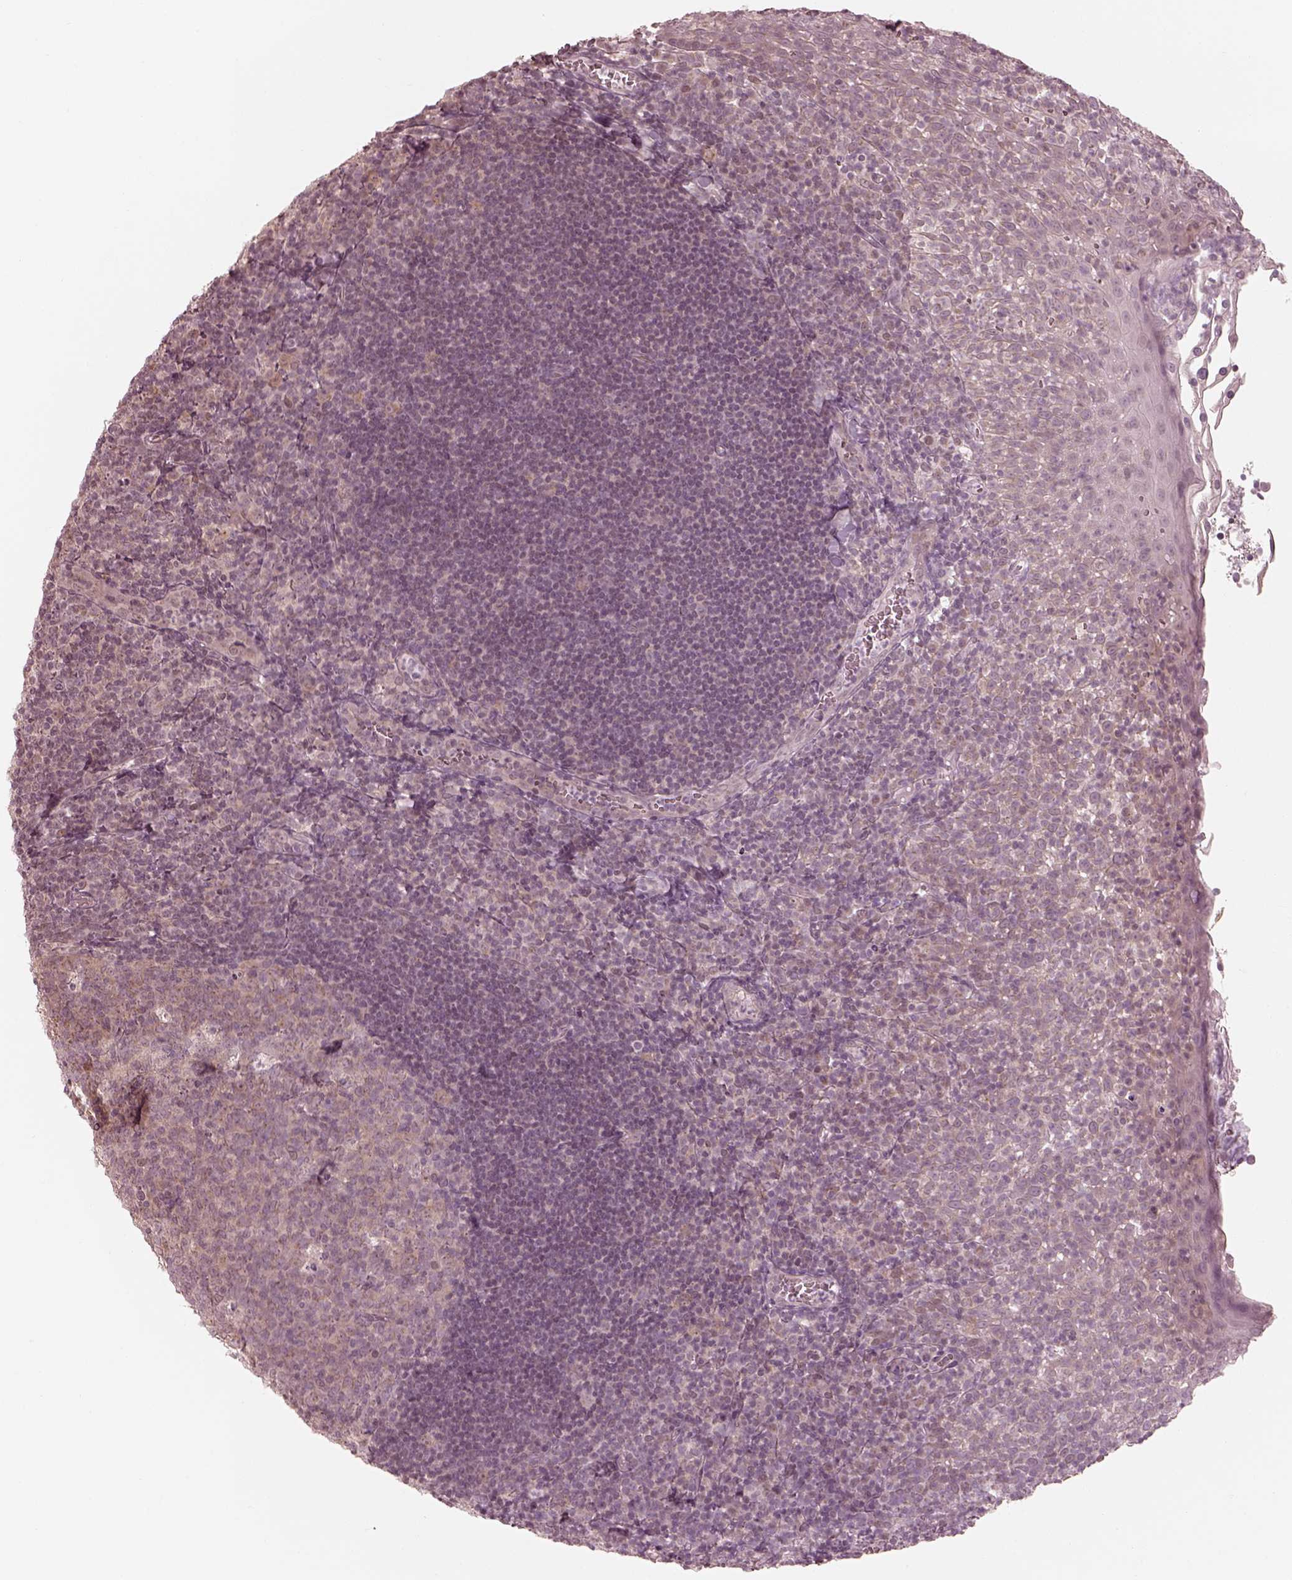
{"staining": {"intensity": "weak", "quantity": "<25%", "location": "cytoplasmic/membranous"}, "tissue": "lymph node", "cell_type": "Germinal center cells", "image_type": "normal", "snomed": [{"axis": "morphology", "description": "Normal tissue, NOS"}, {"axis": "topography", "description": "Lymph node"}], "caption": "Germinal center cells show no significant protein staining in normal lymph node.", "gene": "IQCB1", "patient": {"sex": "female", "age": 21}}